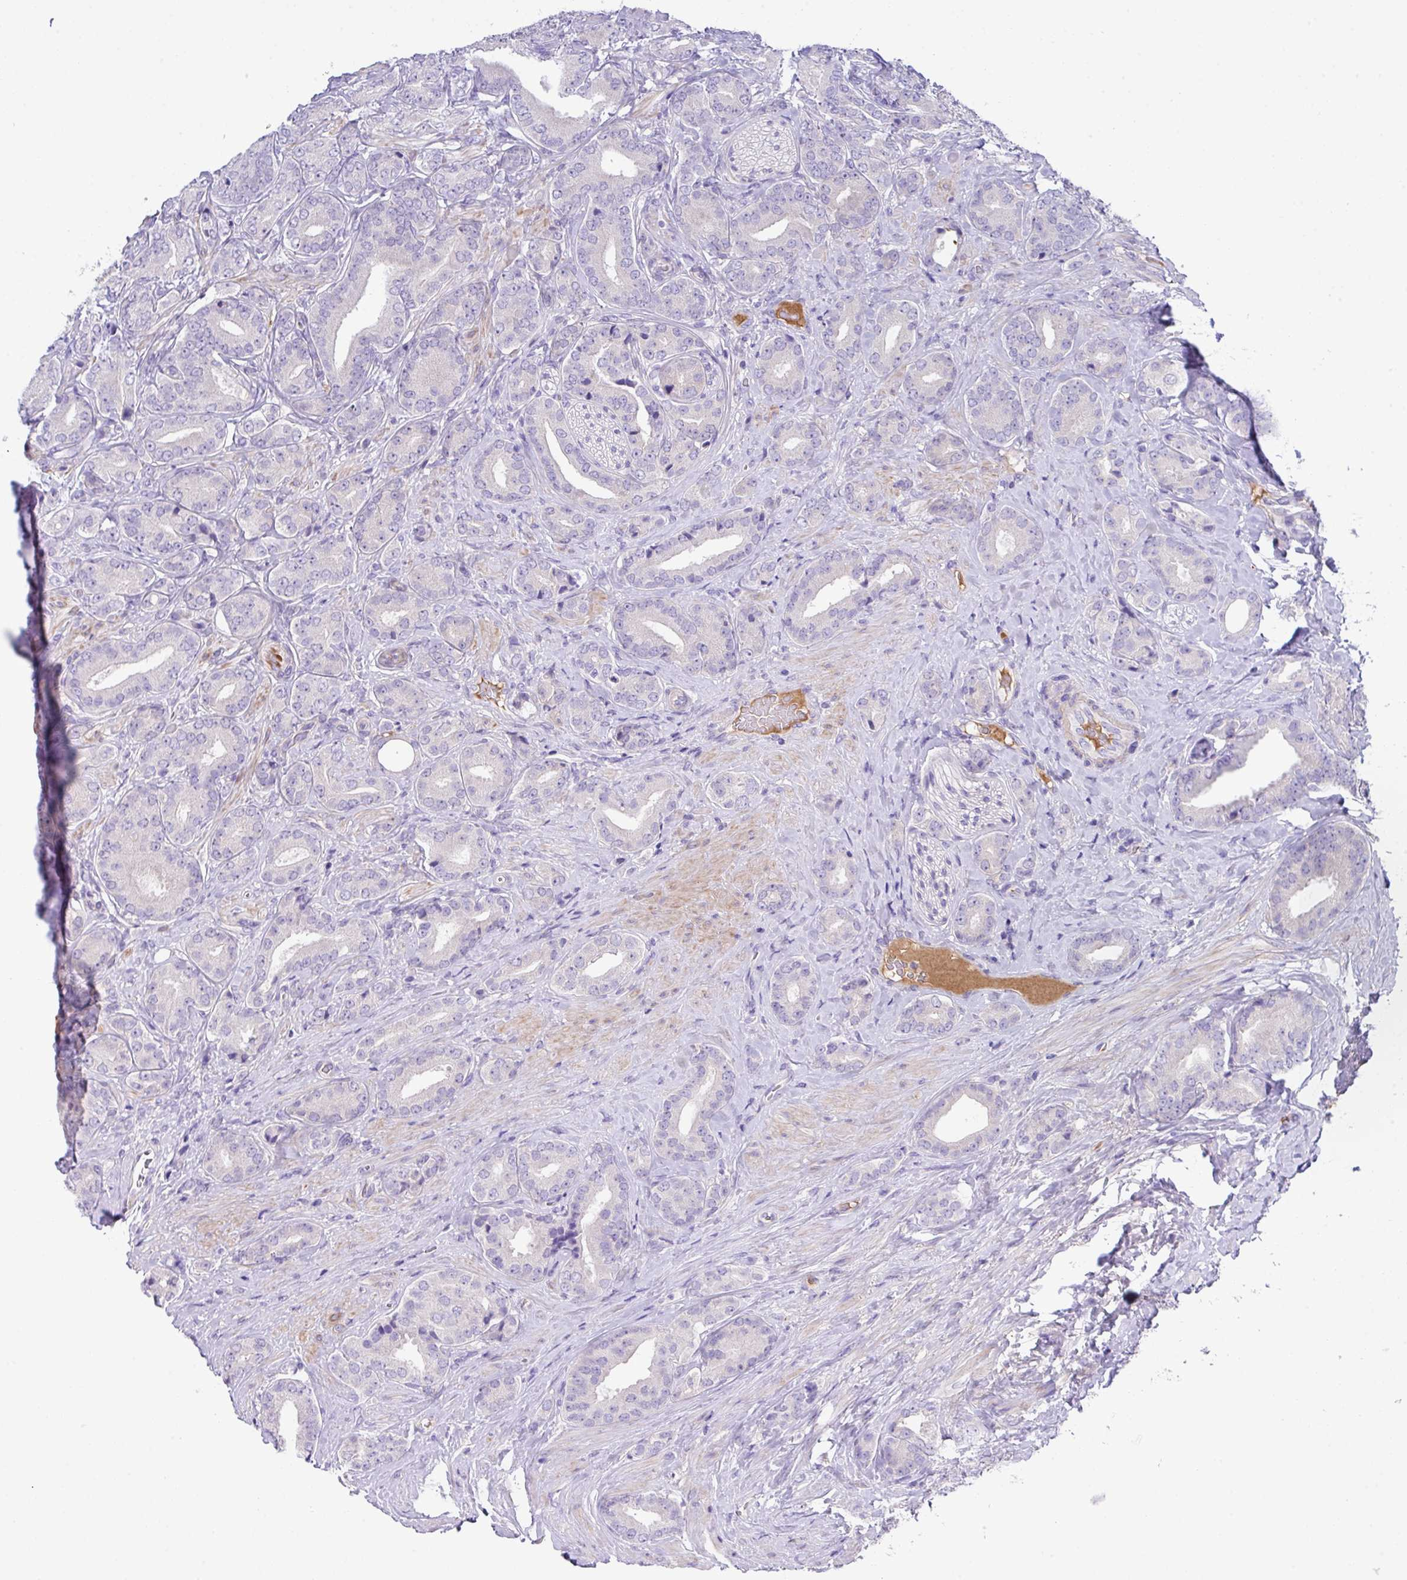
{"staining": {"intensity": "negative", "quantity": "none", "location": "none"}, "tissue": "prostate cancer", "cell_type": "Tumor cells", "image_type": "cancer", "snomed": [{"axis": "morphology", "description": "Adenocarcinoma, High grade"}, {"axis": "topography", "description": "Prostate"}], "caption": "Human prostate high-grade adenocarcinoma stained for a protein using immunohistochemistry reveals no positivity in tumor cells.", "gene": "DNAL1", "patient": {"sex": "male", "age": 63}}